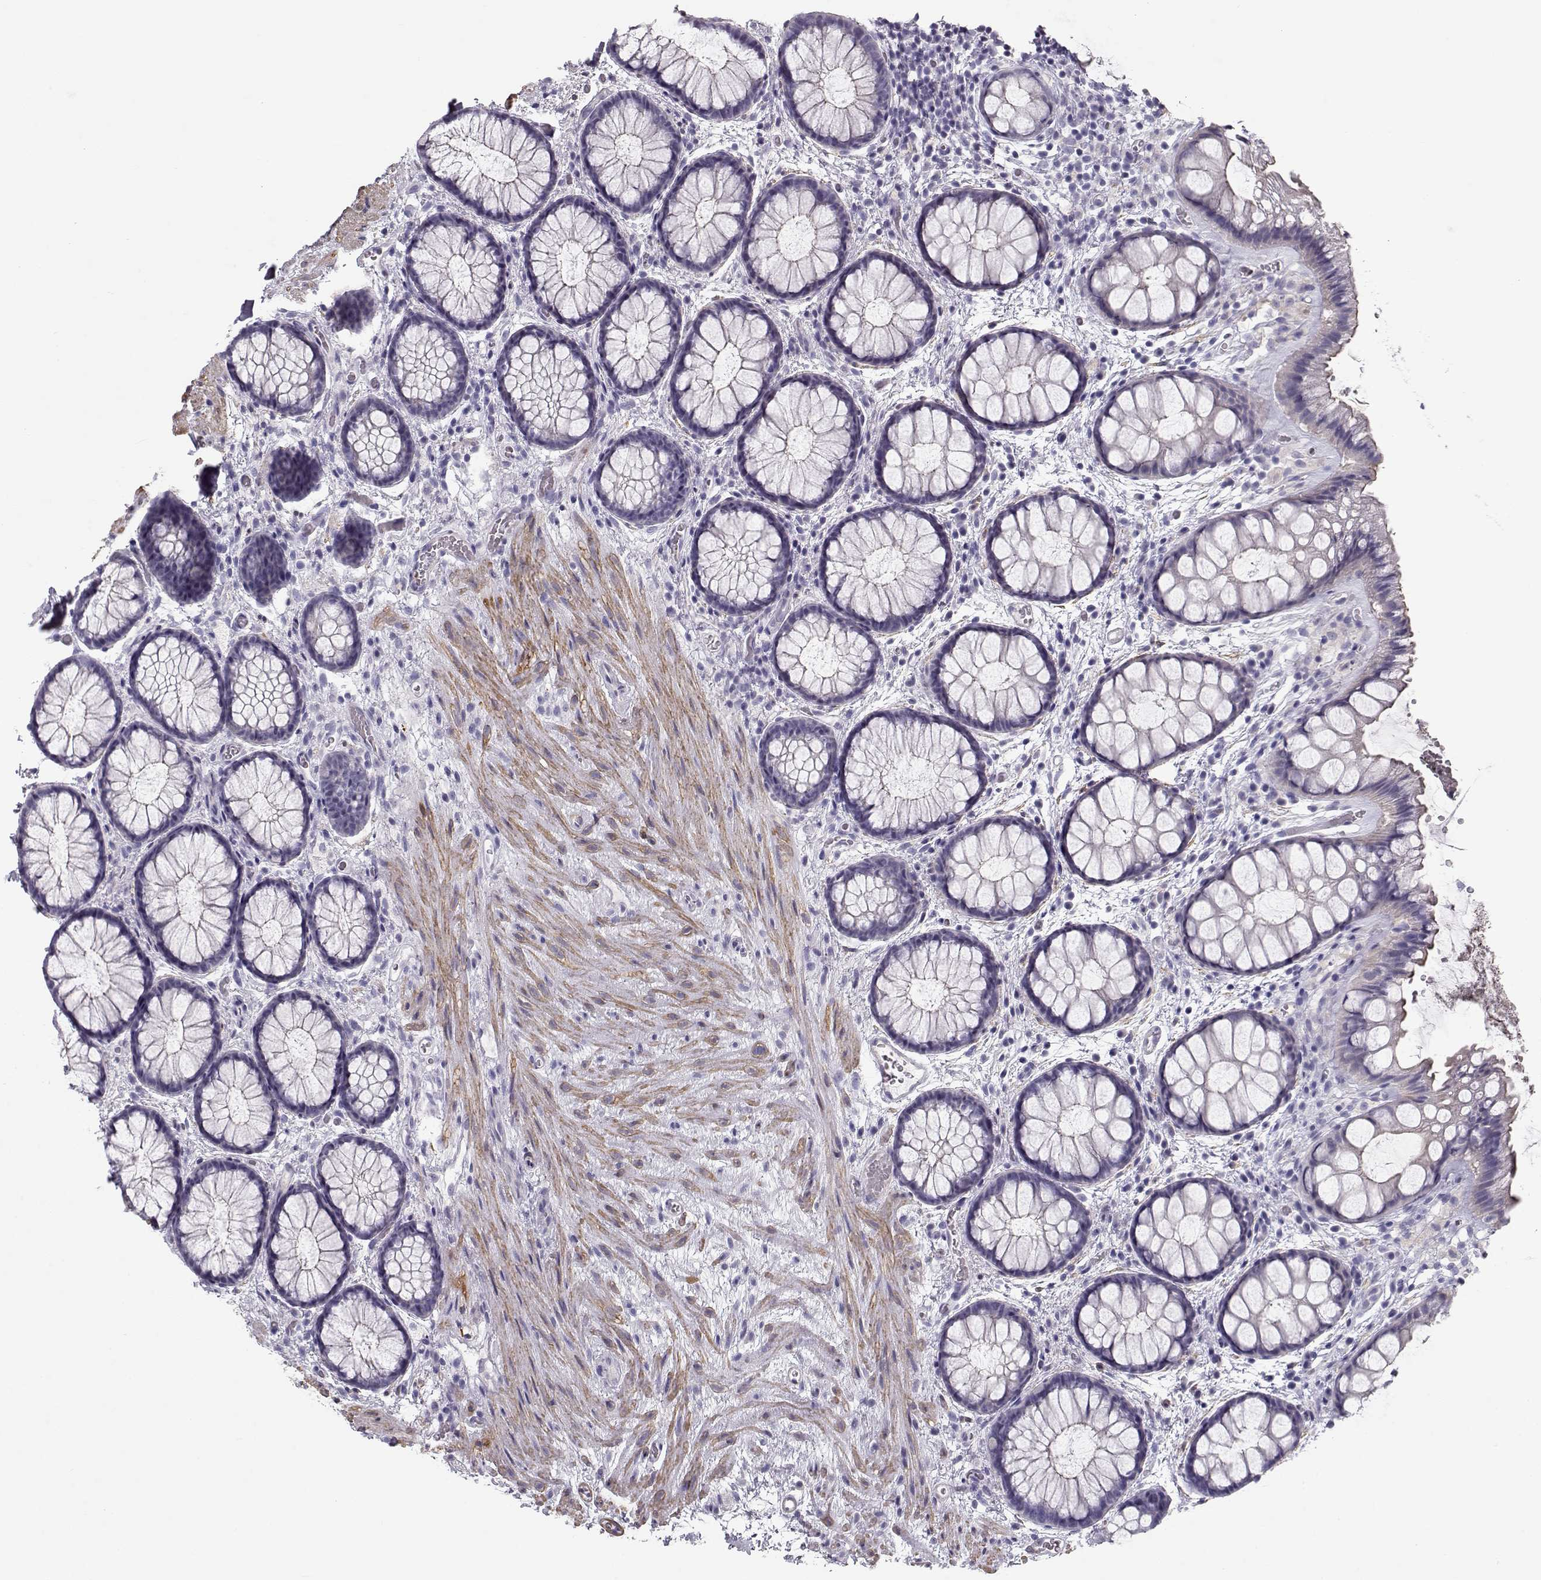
{"staining": {"intensity": "weak", "quantity": "<25%", "location": "cytoplasmic/membranous"}, "tissue": "rectum", "cell_type": "Glandular cells", "image_type": "normal", "snomed": [{"axis": "morphology", "description": "Normal tissue, NOS"}, {"axis": "topography", "description": "Rectum"}], "caption": "Immunohistochemistry (IHC) micrograph of benign rectum stained for a protein (brown), which demonstrates no positivity in glandular cells.", "gene": "SLITRK3", "patient": {"sex": "female", "age": 62}}